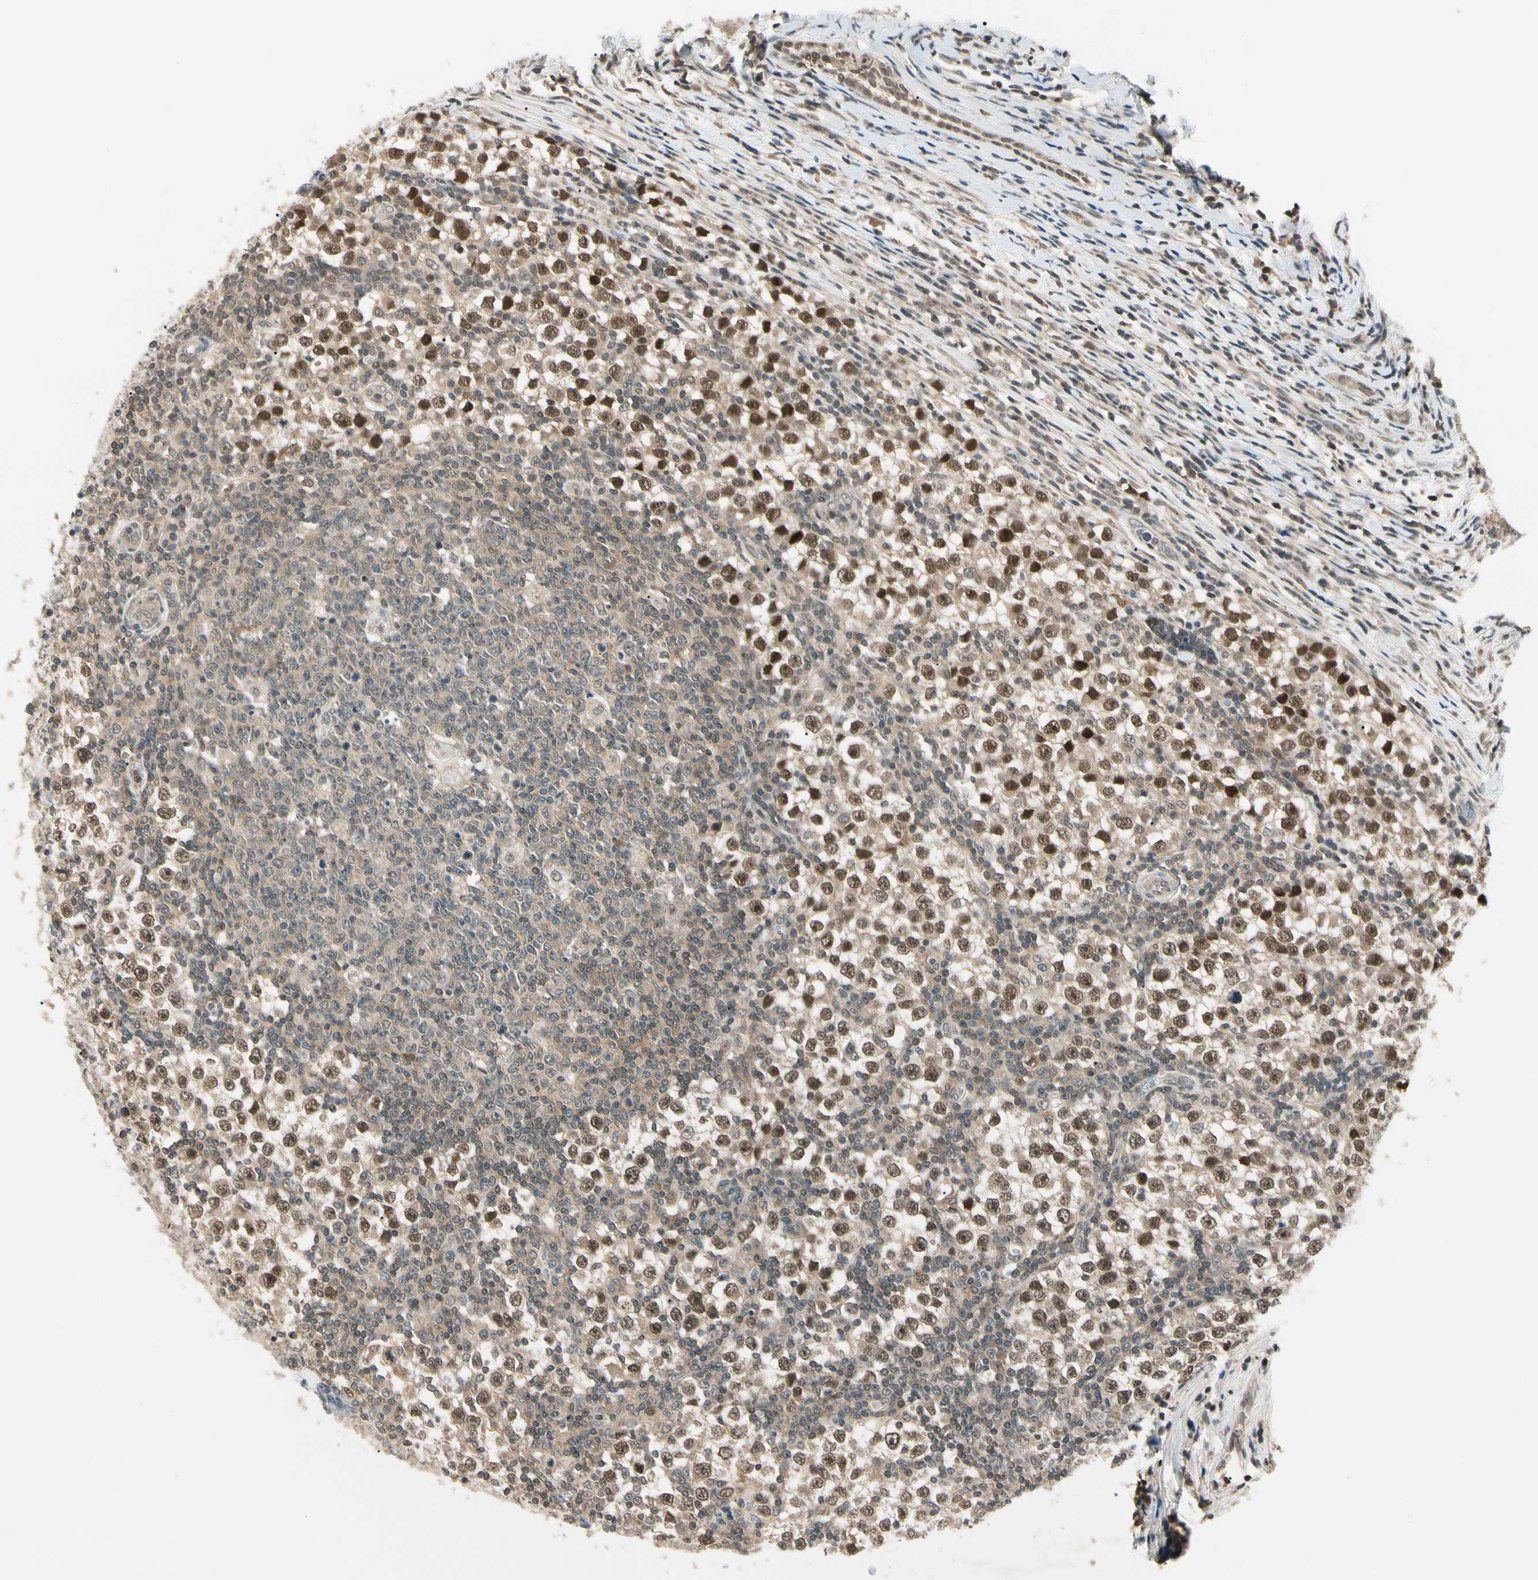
{"staining": {"intensity": "moderate", "quantity": ">75%", "location": "cytoplasmic/membranous,nuclear"}, "tissue": "testis cancer", "cell_type": "Tumor cells", "image_type": "cancer", "snomed": [{"axis": "morphology", "description": "Seminoma, NOS"}, {"axis": "topography", "description": "Testis"}], "caption": "A medium amount of moderate cytoplasmic/membranous and nuclear staining is seen in approximately >75% of tumor cells in testis cancer tissue. The staining was performed using DAB (3,3'-diaminobenzidine) to visualize the protein expression in brown, while the nuclei were stained in blue with hematoxylin (Magnification: 20x).", "gene": "ZSCAN12", "patient": {"sex": "male", "age": 65}}